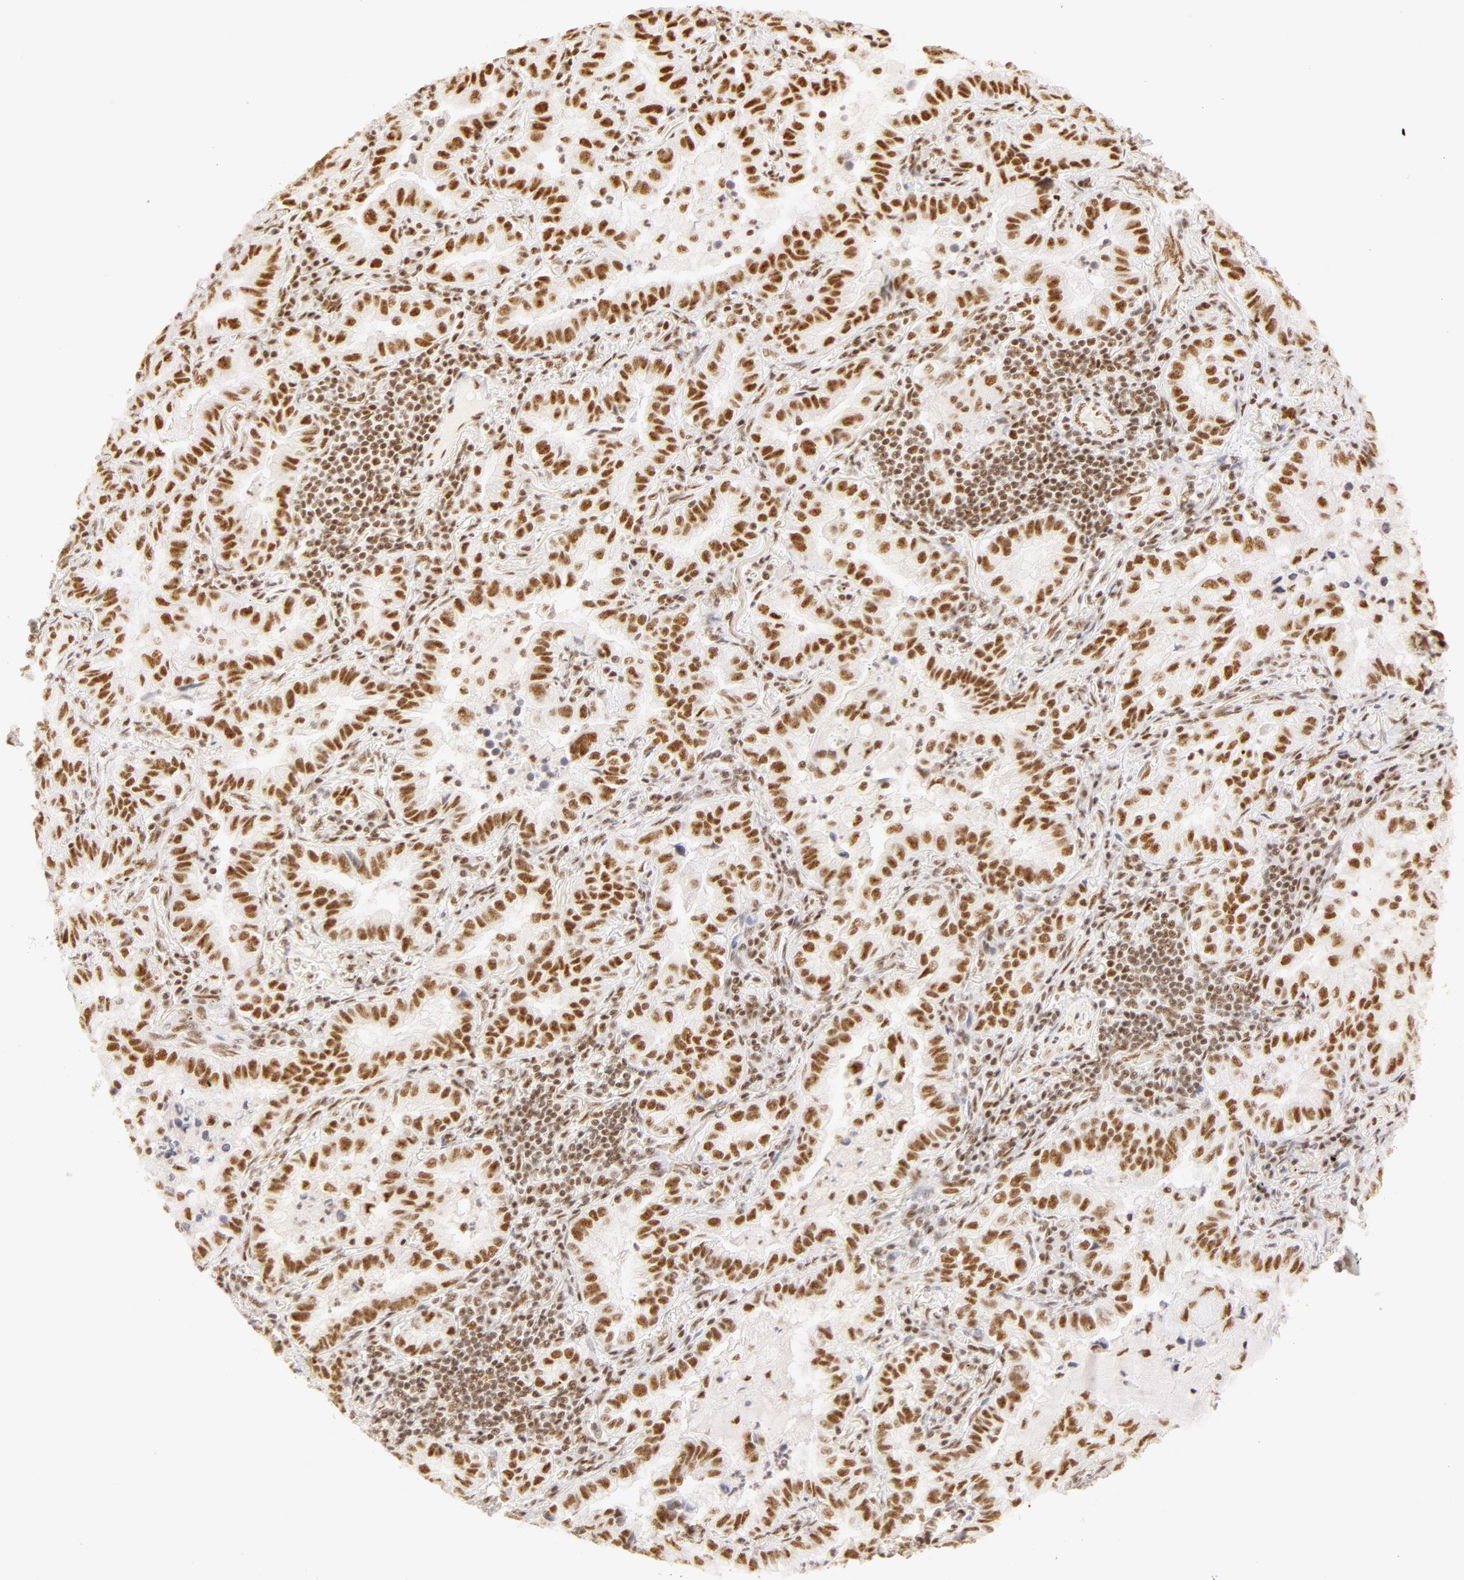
{"staining": {"intensity": "moderate", "quantity": ">75%", "location": "nuclear"}, "tissue": "lung cancer", "cell_type": "Tumor cells", "image_type": "cancer", "snomed": [{"axis": "morphology", "description": "Adenocarcinoma, NOS"}, {"axis": "topography", "description": "Lung"}], "caption": "Adenocarcinoma (lung) stained for a protein (brown) shows moderate nuclear positive staining in approximately >75% of tumor cells.", "gene": "RBM39", "patient": {"sex": "female", "age": 50}}